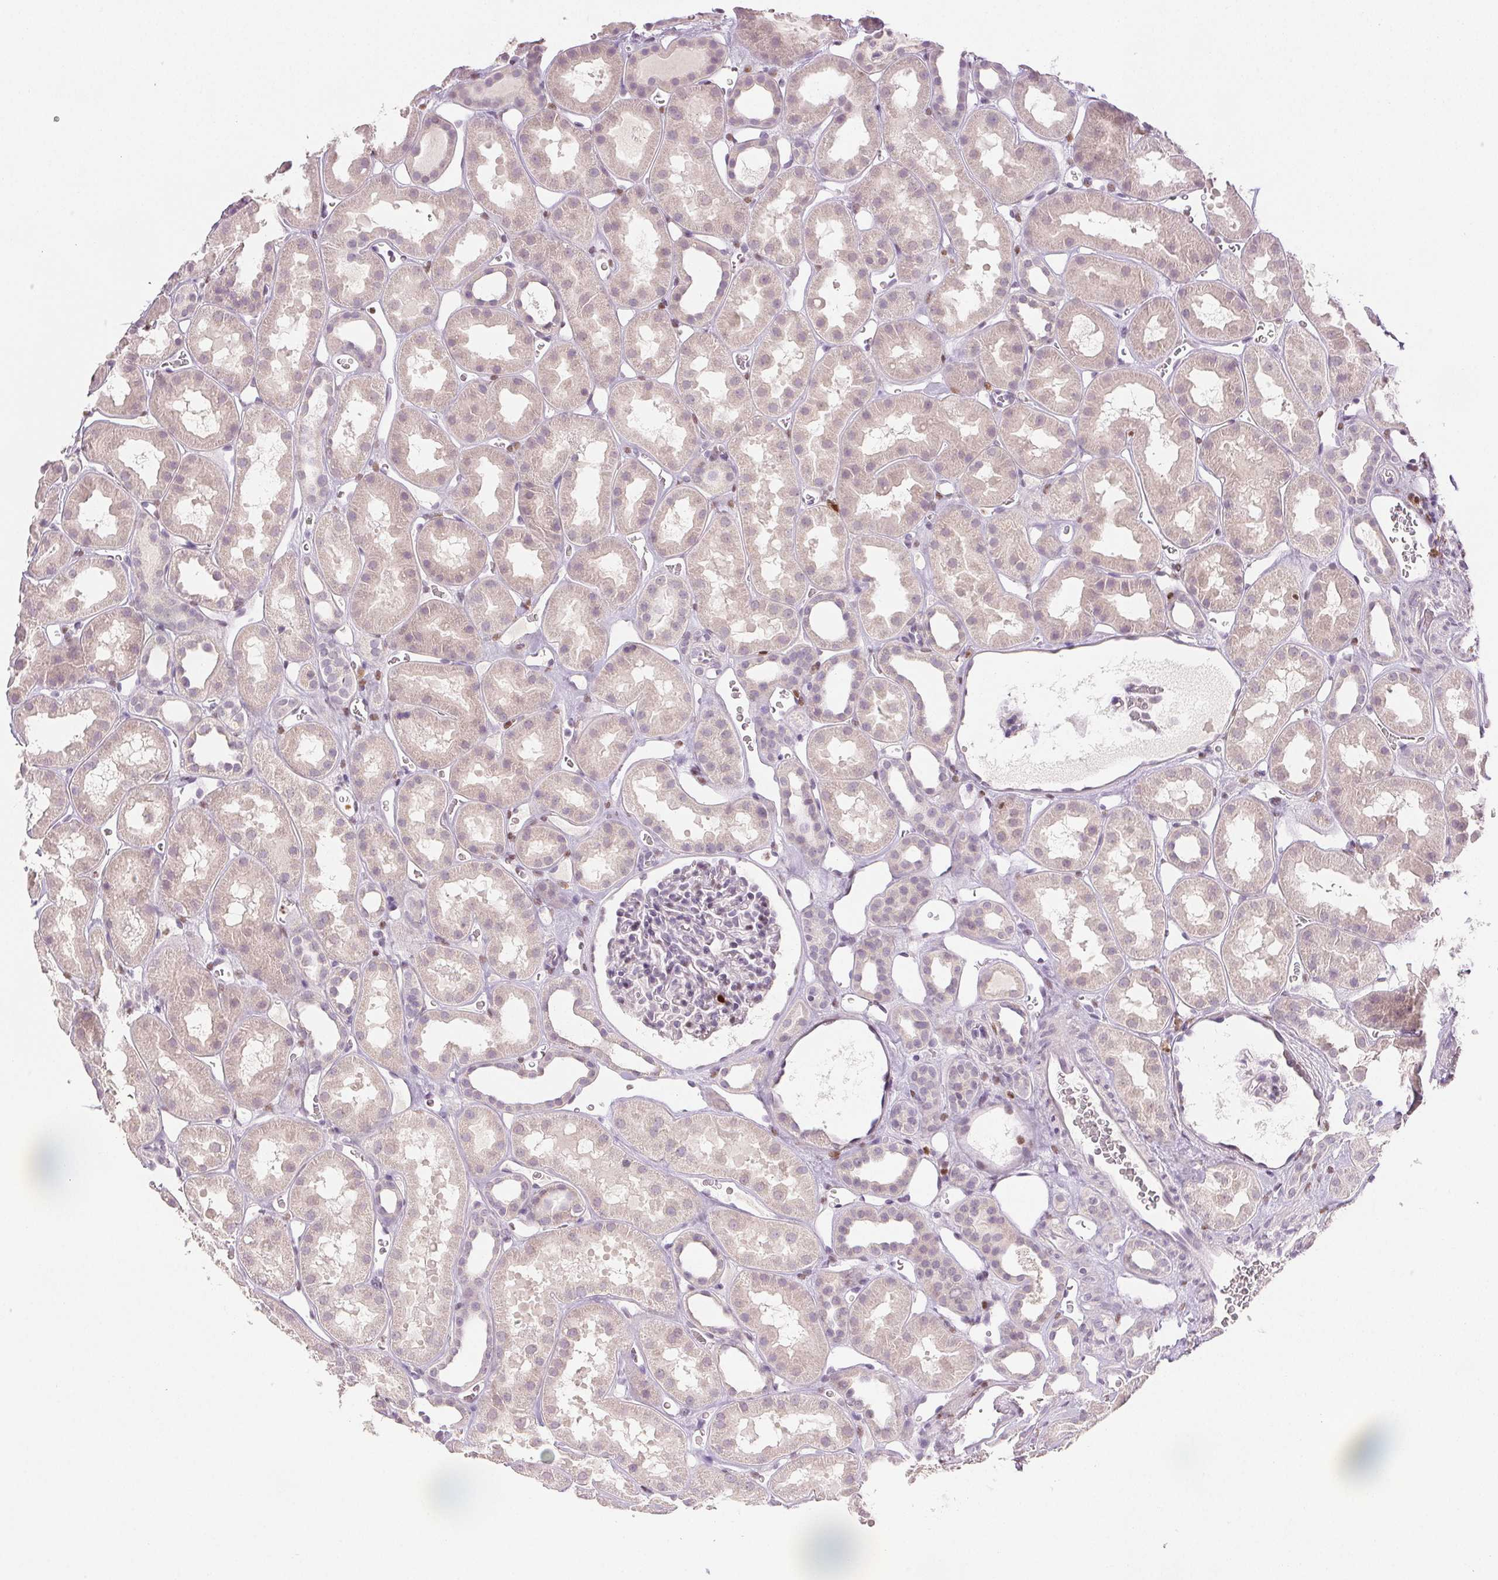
{"staining": {"intensity": "negative", "quantity": "none", "location": "none"}, "tissue": "kidney", "cell_type": "Cells in glomeruli", "image_type": "normal", "snomed": [{"axis": "morphology", "description": "Normal tissue, NOS"}, {"axis": "topography", "description": "Kidney"}], "caption": "This micrograph is of unremarkable kidney stained with IHC to label a protein in brown with the nuclei are counter-stained blue. There is no expression in cells in glomeruli. (DAB (3,3'-diaminobenzidine) immunohistochemistry, high magnification).", "gene": "RUNX2", "patient": {"sex": "female", "age": 41}}